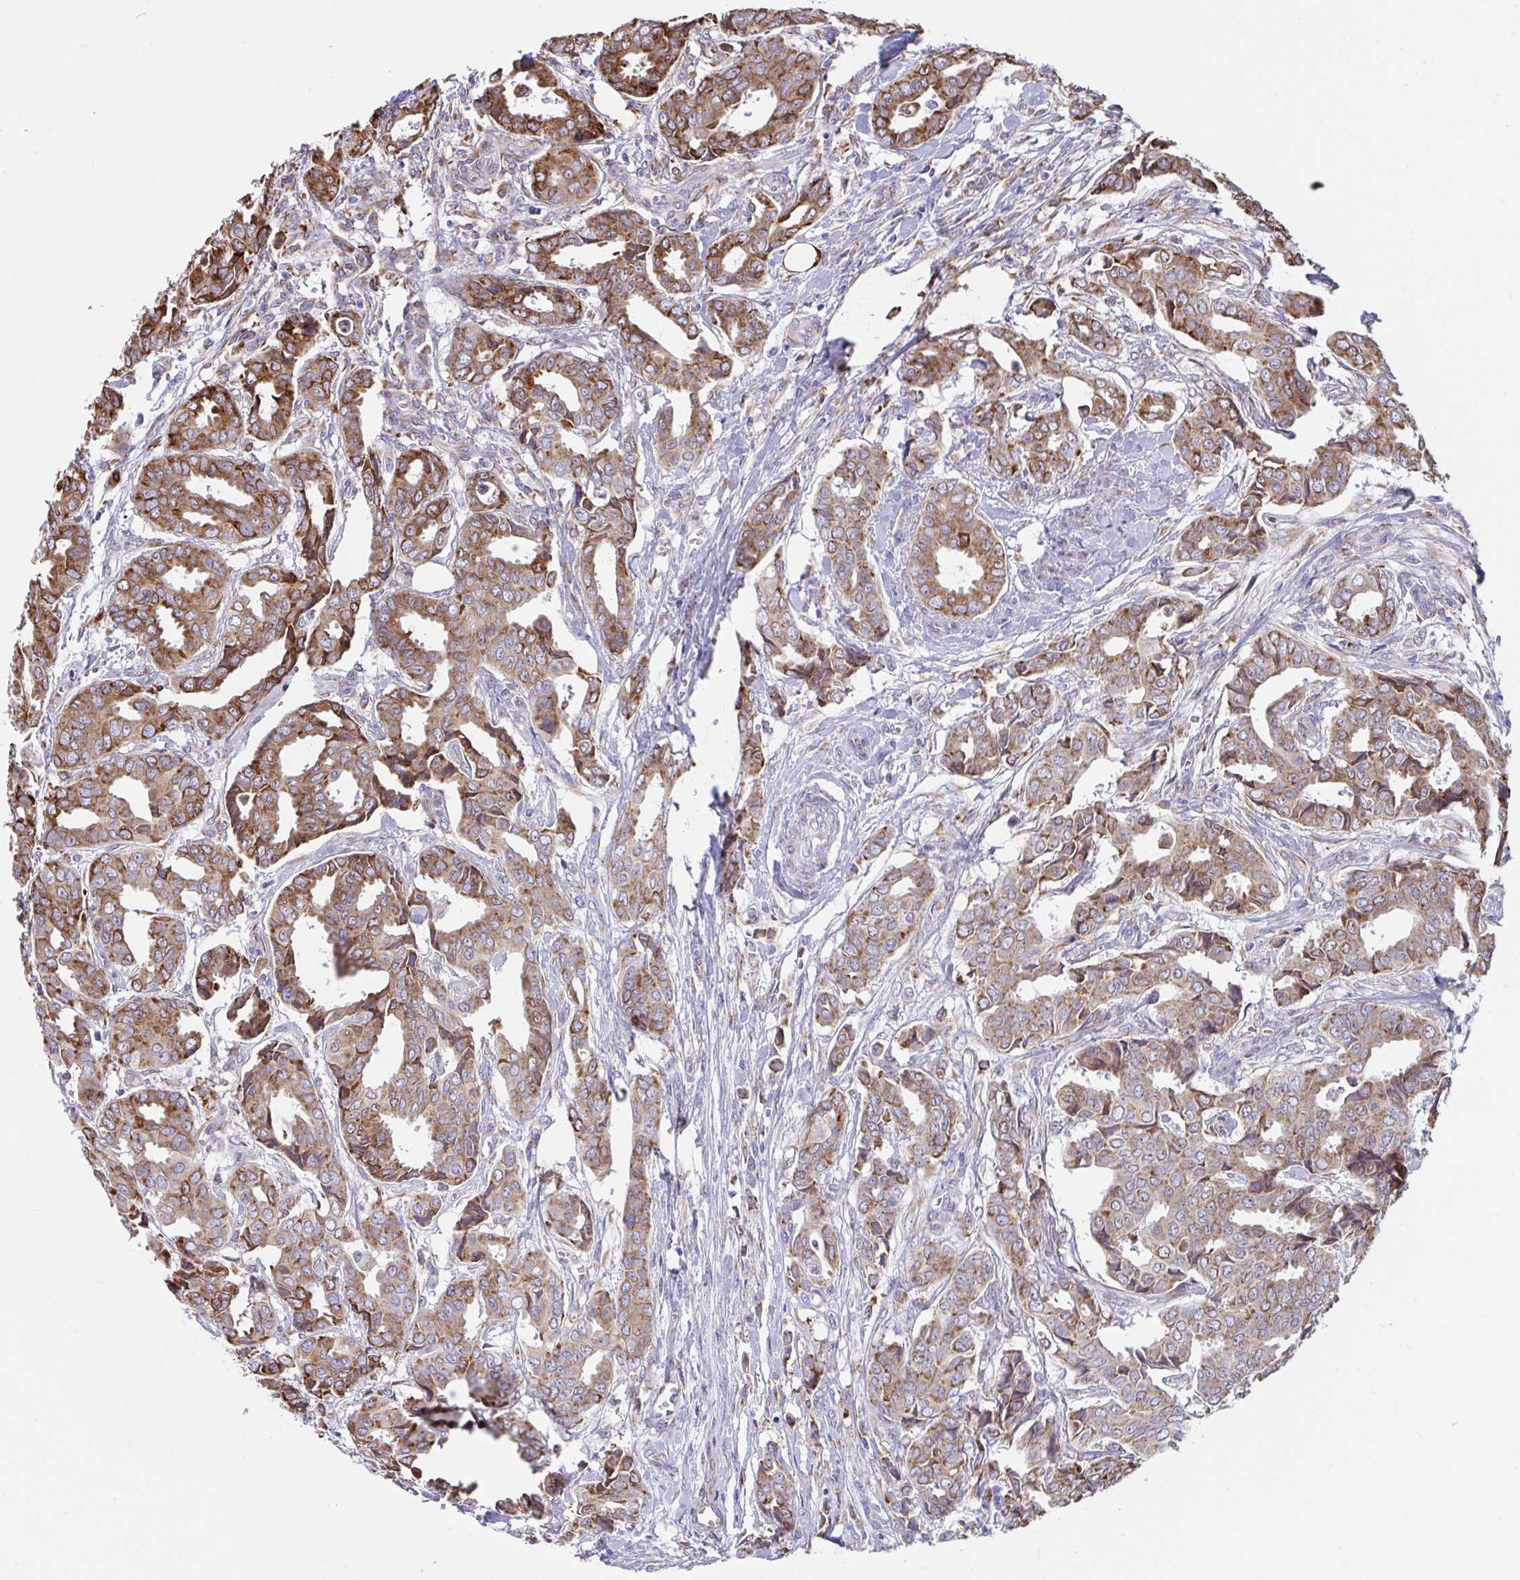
{"staining": {"intensity": "moderate", "quantity": ">75%", "location": "cytoplasmic/membranous"}, "tissue": "breast cancer", "cell_type": "Tumor cells", "image_type": "cancer", "snomed": [{"axis": "morphology", "description": "Duct carcinoma"}, {"axis": "topography", "description": "Breast"}], "caption": "Approximately >75% of tumor cells in intraductal carcinoma (breast) show moderate cytoplasmic/membranous protein positivity as visualized by brown immunohistochemical staining.", "gene": "ASPH", "patient": {"sex": "female", "age": 45}}